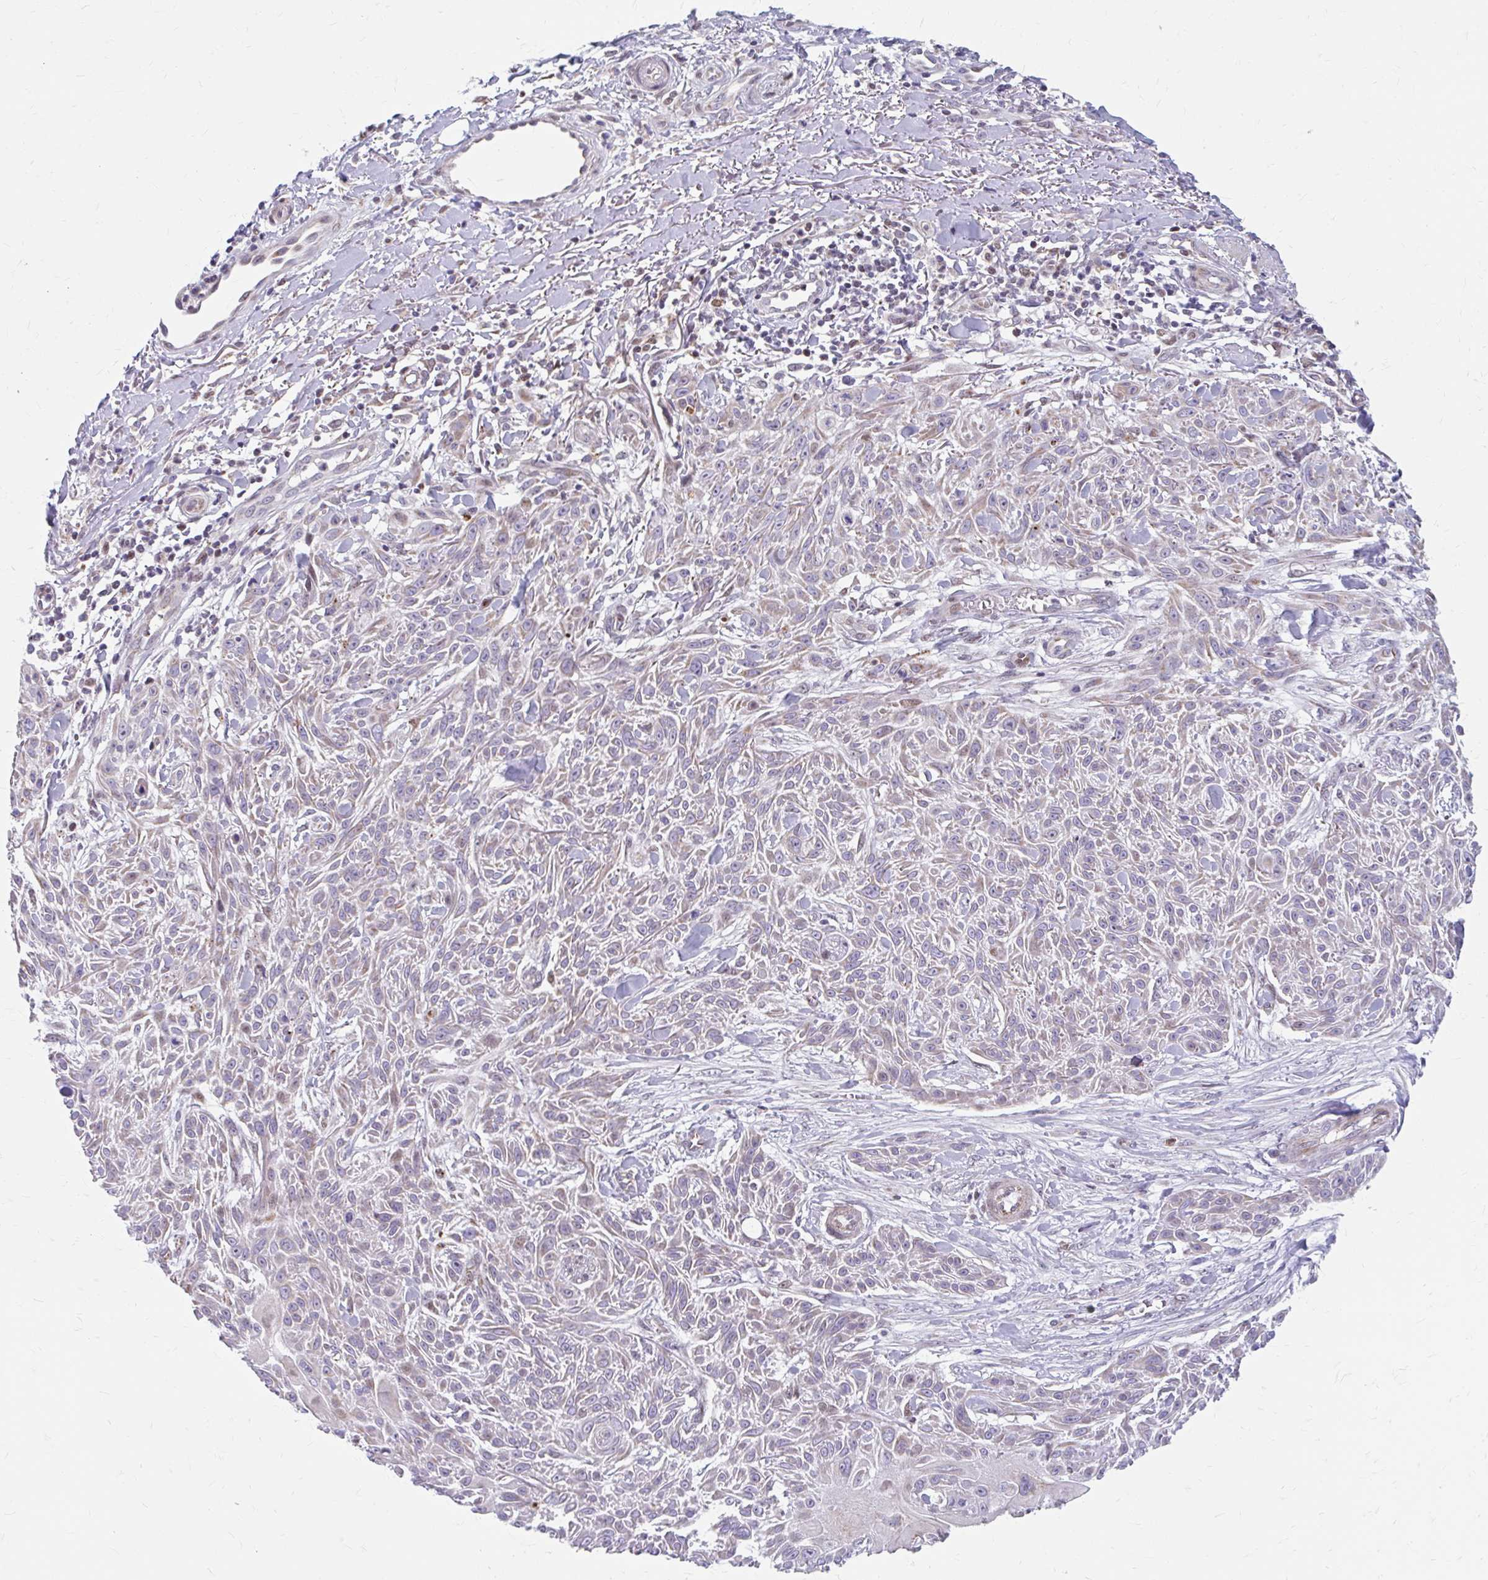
{"staining": {"intensity": "weak", "quantity": "25%-75%", "location": "cytoplasmic/membranous"}, "tissue": "skin cancer", "cell_type": "Tumor cells", "image_type": "cancer", "snomed": [{"axis": "morphology", "description": "Squamous cell carcinoma, NOS"}, {"axis": "topography", "description": "Skin"}], "caption": "Immunohistochemistry of skin cancer (squamous cell carcinoma) reveals low levels of weak cytoplasmic/membranous staining in about 25%-75% of tumor cells.", "gene": "BEAN1", "patient": {"sex": "male", "age": 86}}